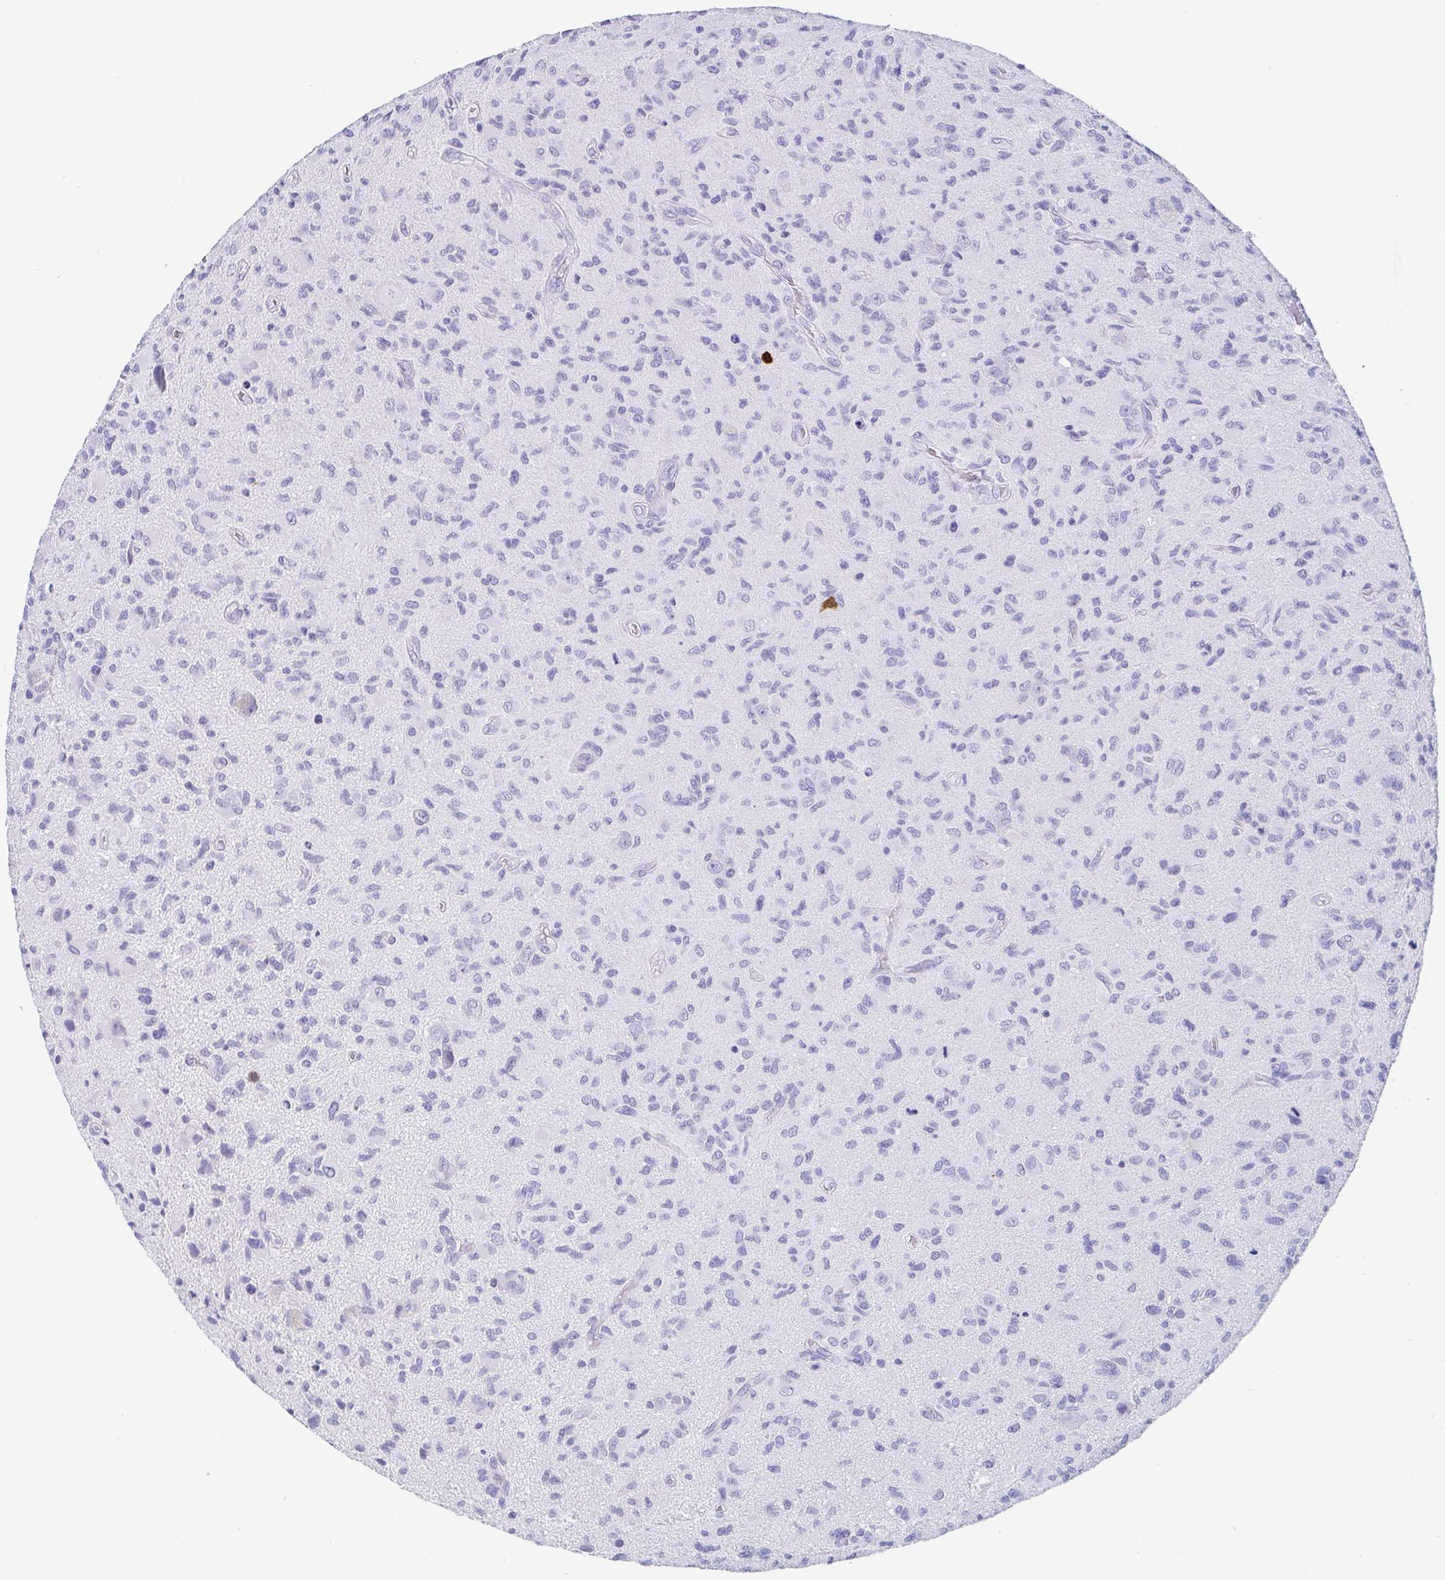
{"staining": {"intensity": "negative", "quantity": "none", "location": "none"}, "tissue": "glioma", "cell_type": "Tumor cells", "image_type": "cancer", "snomed": [{"axis": "morphology", "description": "Glioma, malignant, High grade"}, {"axis": "topography", "description": "Brain"}], "caption": "Tumor cells show no significant expression in high-grade glioma (malignant).", "gene": "SCGN", "patient": {"sex": "female", "age": 65}}